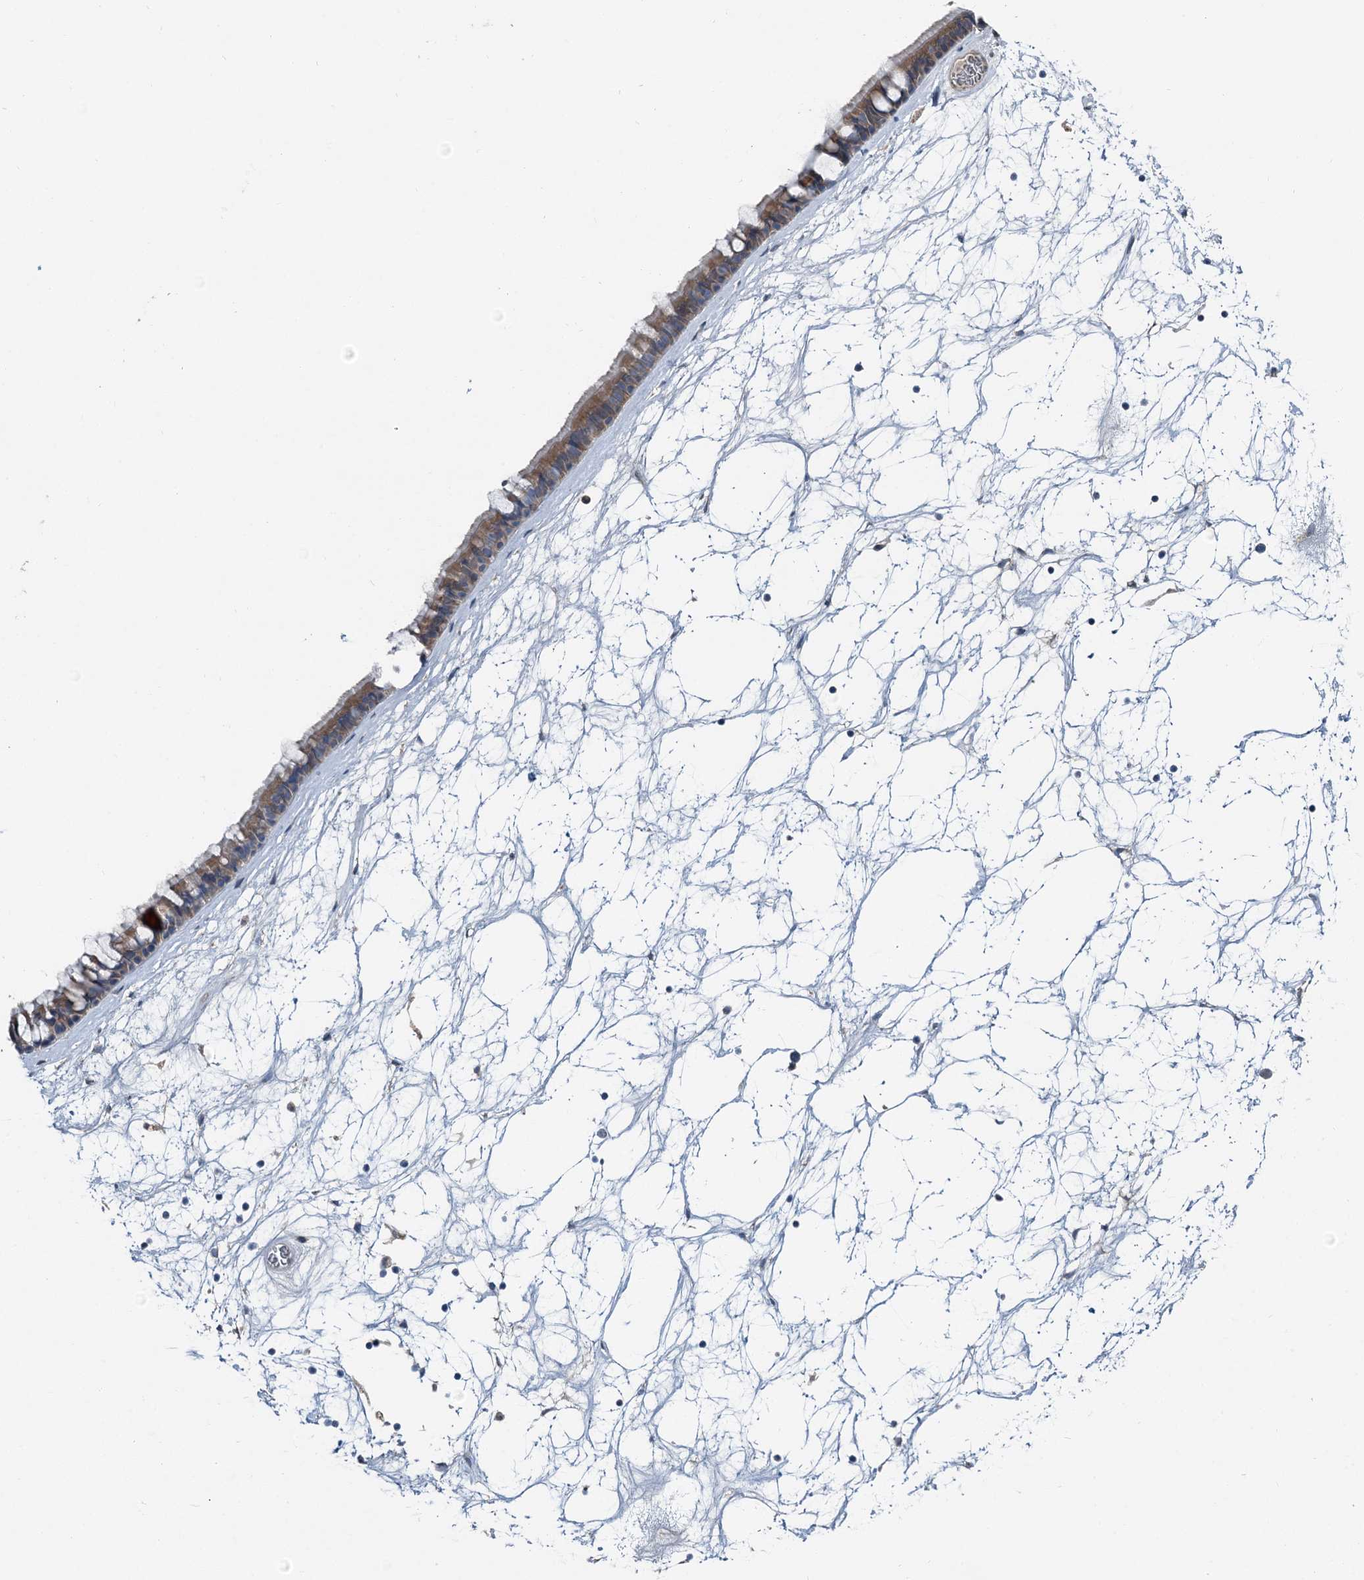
{"staining": {"intensity": "moderate", "quantity": ">75%", "location": "cytoplasmic/membranous"}, "tissue": "nasopharynx", "cell_type": "Respiratory epithelial cells", "image_type": "normal", "snomed": [{"axis": "morphology", "description": "Normal tissue, NOS"}, {"axis": "topography", "description": "Nasopharynx"}], "caption": "A photomicrograph of human nasopharynx stained for a protein exhibits moderate cytoplasmic/membranous brown staining in respiratory epithelial cells.", "gene": "C6orf120", "patient": {"sex": "male", "age": 64}}